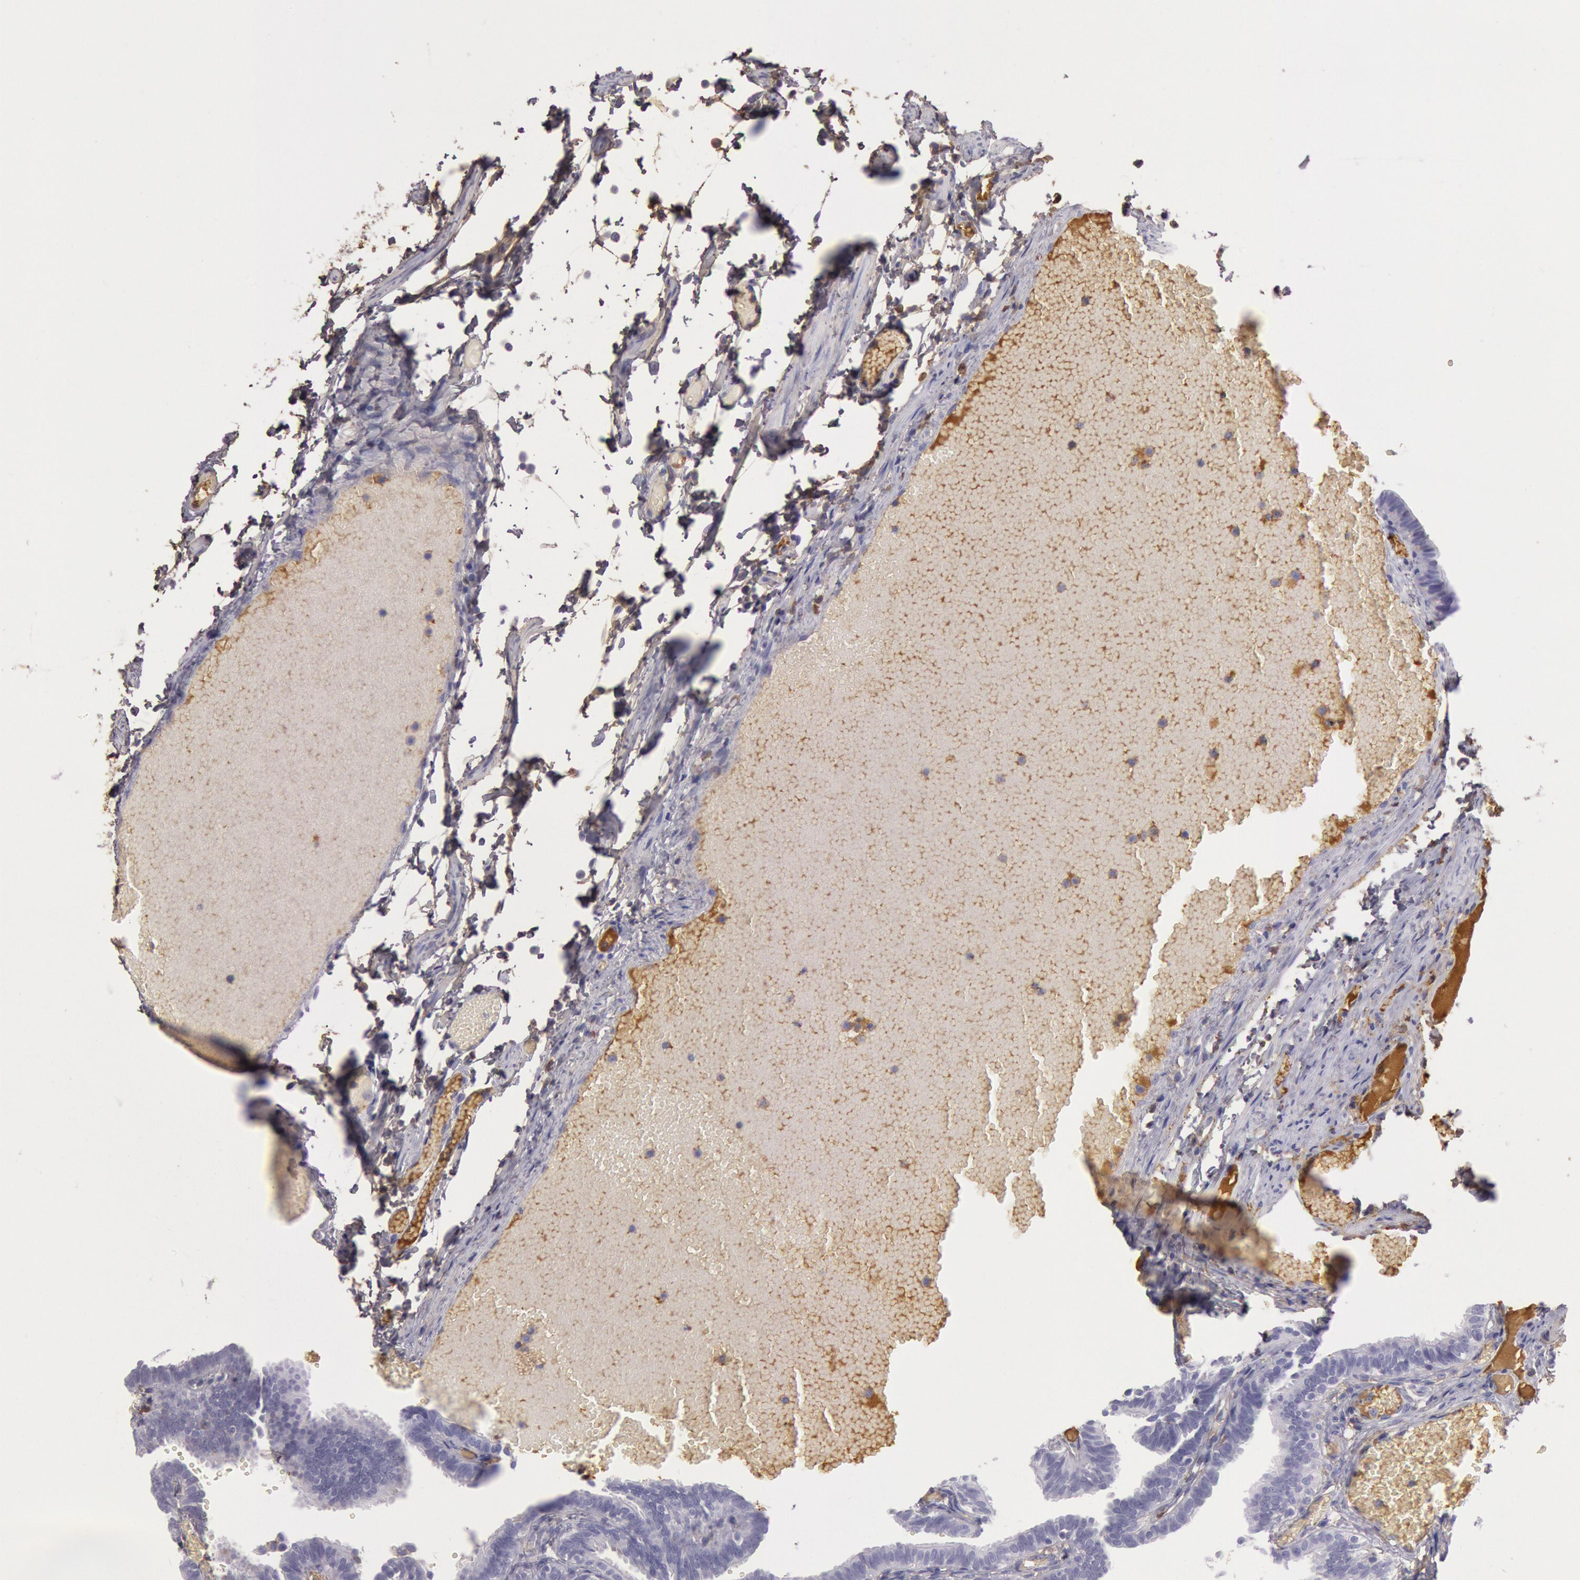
{"staining": {"intensity": "weak", "quantity": "25%-75%", "location": "cytoplasmic/membranous"}, "tissue": "fallopian tube", "cell_type": "Glandular cells", "image_type": "normal", "snomed": [{"axis": "morphology", "description": "Normal tissue, NOS"}, {"axis": "topography", "description": "Fallopian tube"}], "caption": "Fallopian tube stained for a protein (brown) exhibits weak cytoplasmic/membranous positive staining in approximately 25%-75% of glandular cells.", "gene": "IGHG1", "patient": {"sex": "female", "age": 29}}